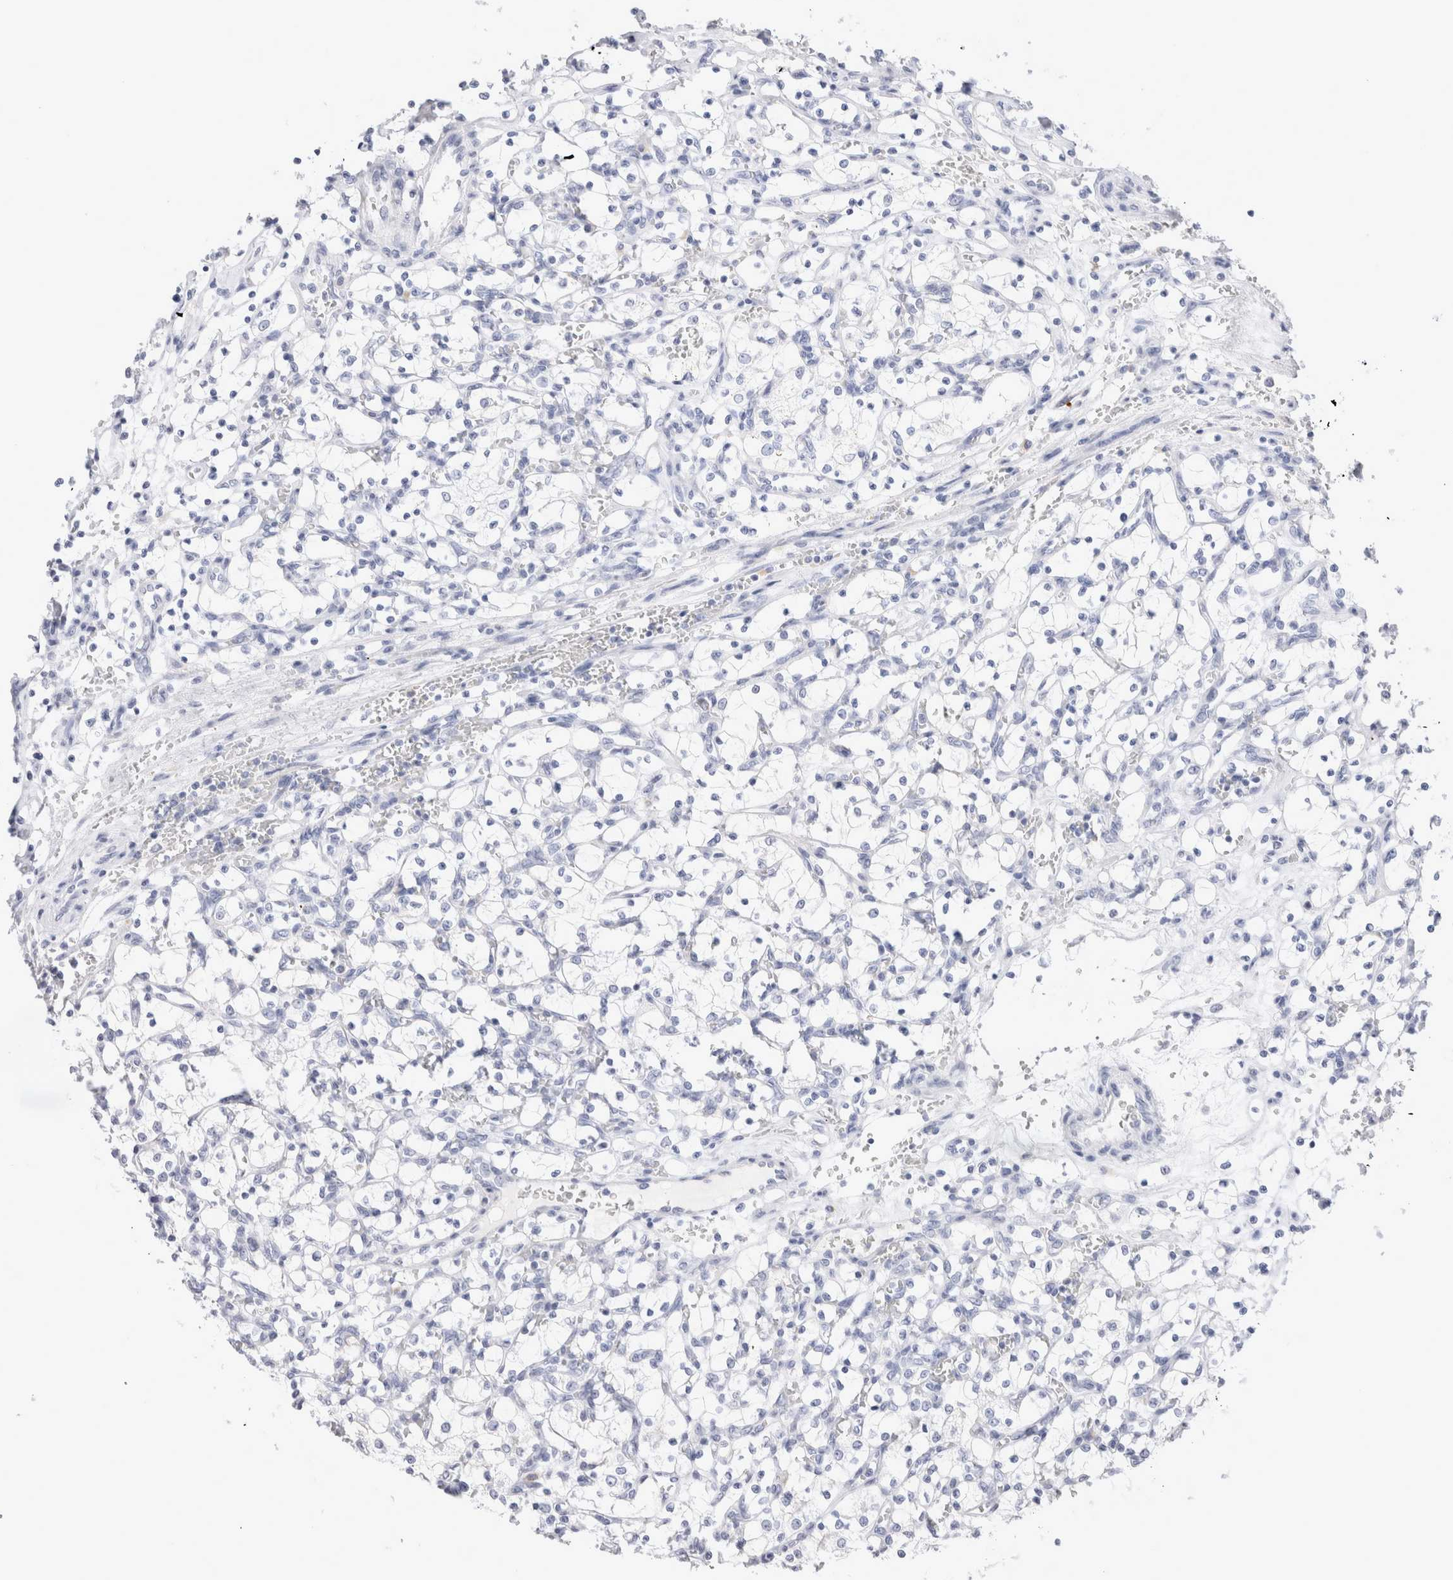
{"staining": {"intensity": "negative", "quantity": "none", "location": "none"}, "tissue": "renal cancer", "cell_type": "Tumor cells", "image_type": "cancer", "snomed": [{"axis": "morphology", "description": "Adenocarcinoma, NOS"}, {"axis": "topography", "description": "Kidney"}], "caption": "Renal adenocarcinoma was stained to show a protein in brown. There is no significant staining in tumor cells.", "gene": "MUC15", "patient": {"sex": "female", "age": 69}}